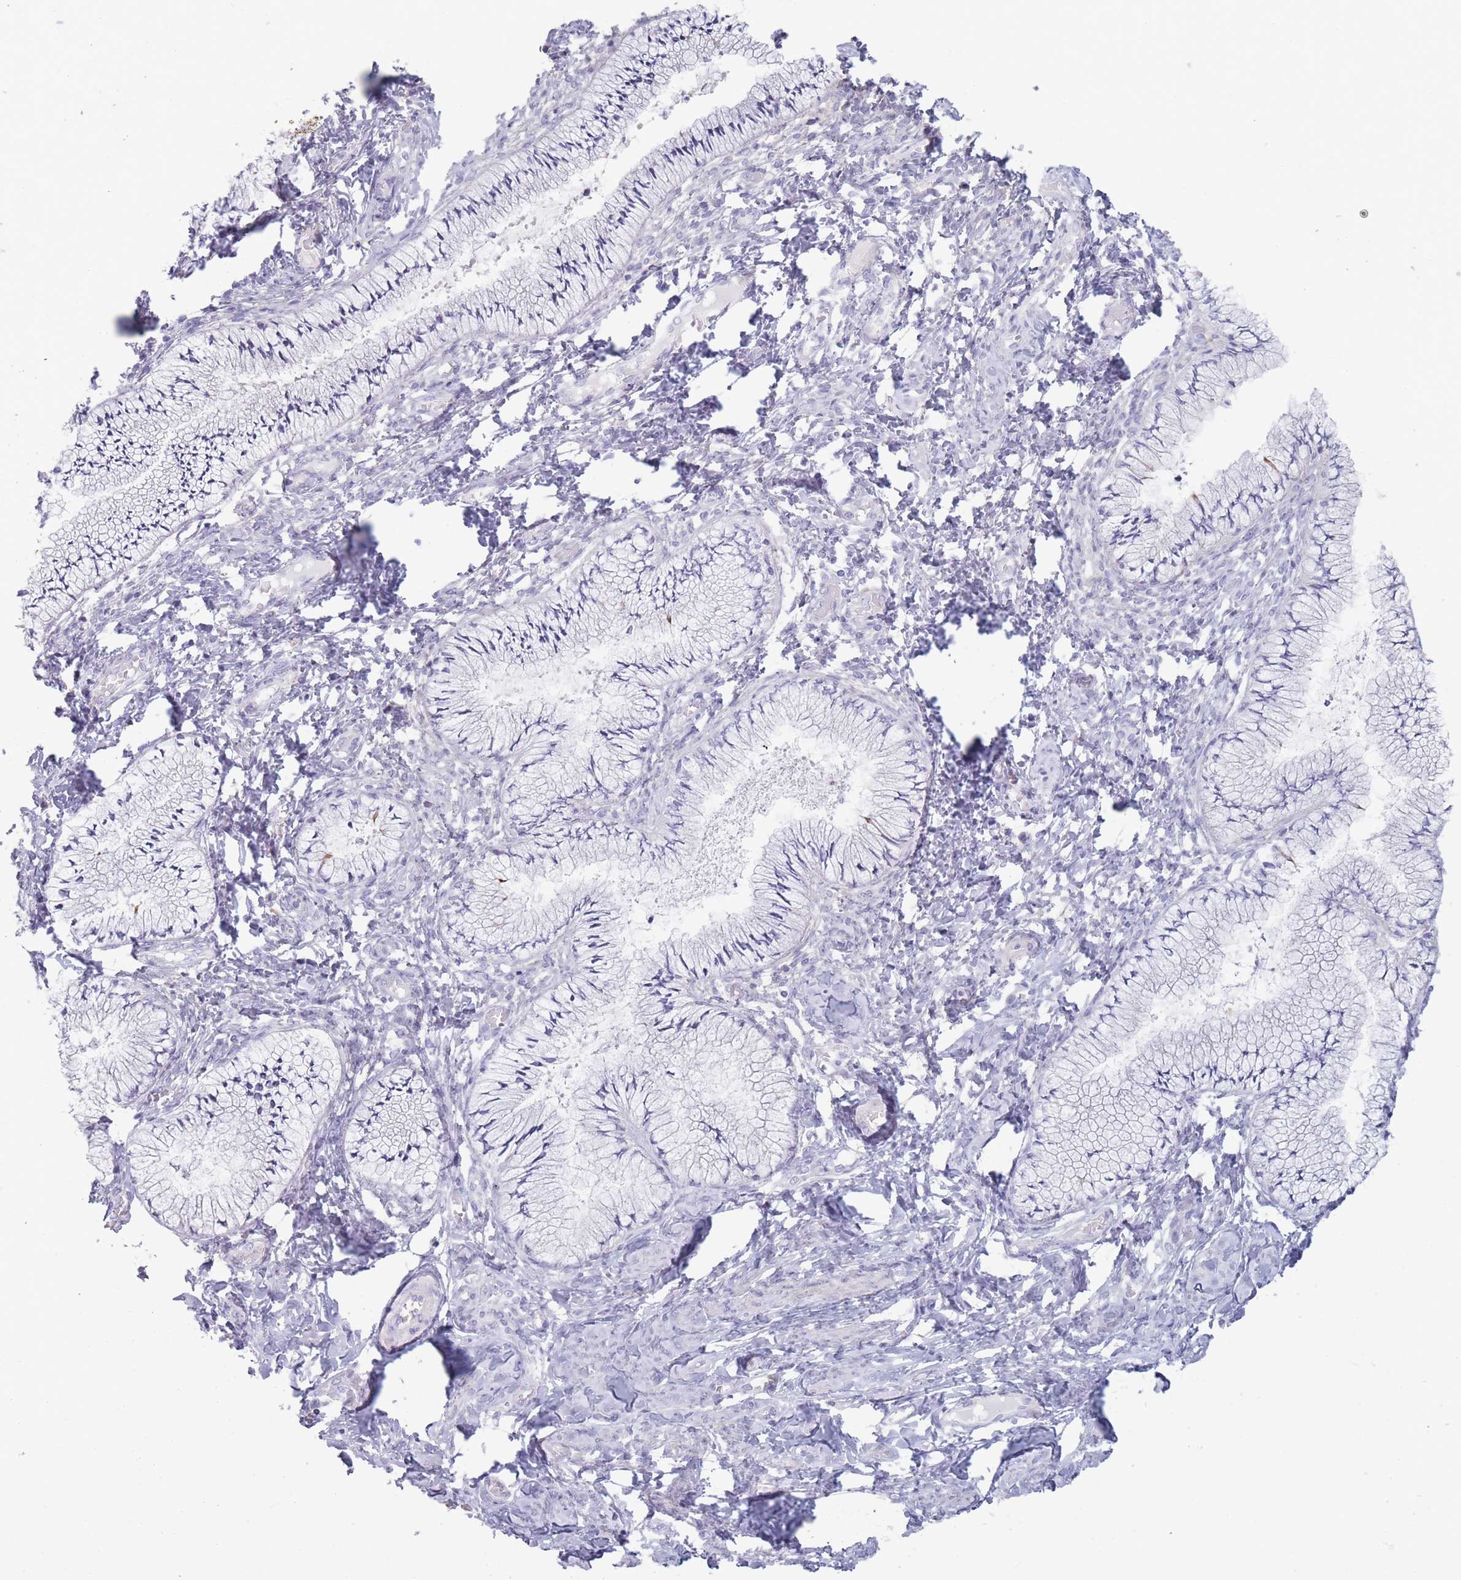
{"staining": {"intensity": "negative", "quantity": "none", "location": "none"}, "tissue": "cervix", "cell_type": "Glandular cells", "image_type": "normal", "snomed": [{"axis": "morphology", "description": "Normal tissue, NOS"}, {"axis": "topography", "description": "Cervix"}], "caption": "Immunohistochemistry (IHC) histopathology image of benign cervix: human cervix stained with DAB reveals no significant protein expression in glandular cells. Brightfield microscopy of immunohistochemistry (IHC) stained with DAB (brown) and hematoxylin (blue), captured at high magnification.", "gene": "PAIP2B", "patient": {"sex": "female", "age": 42}}